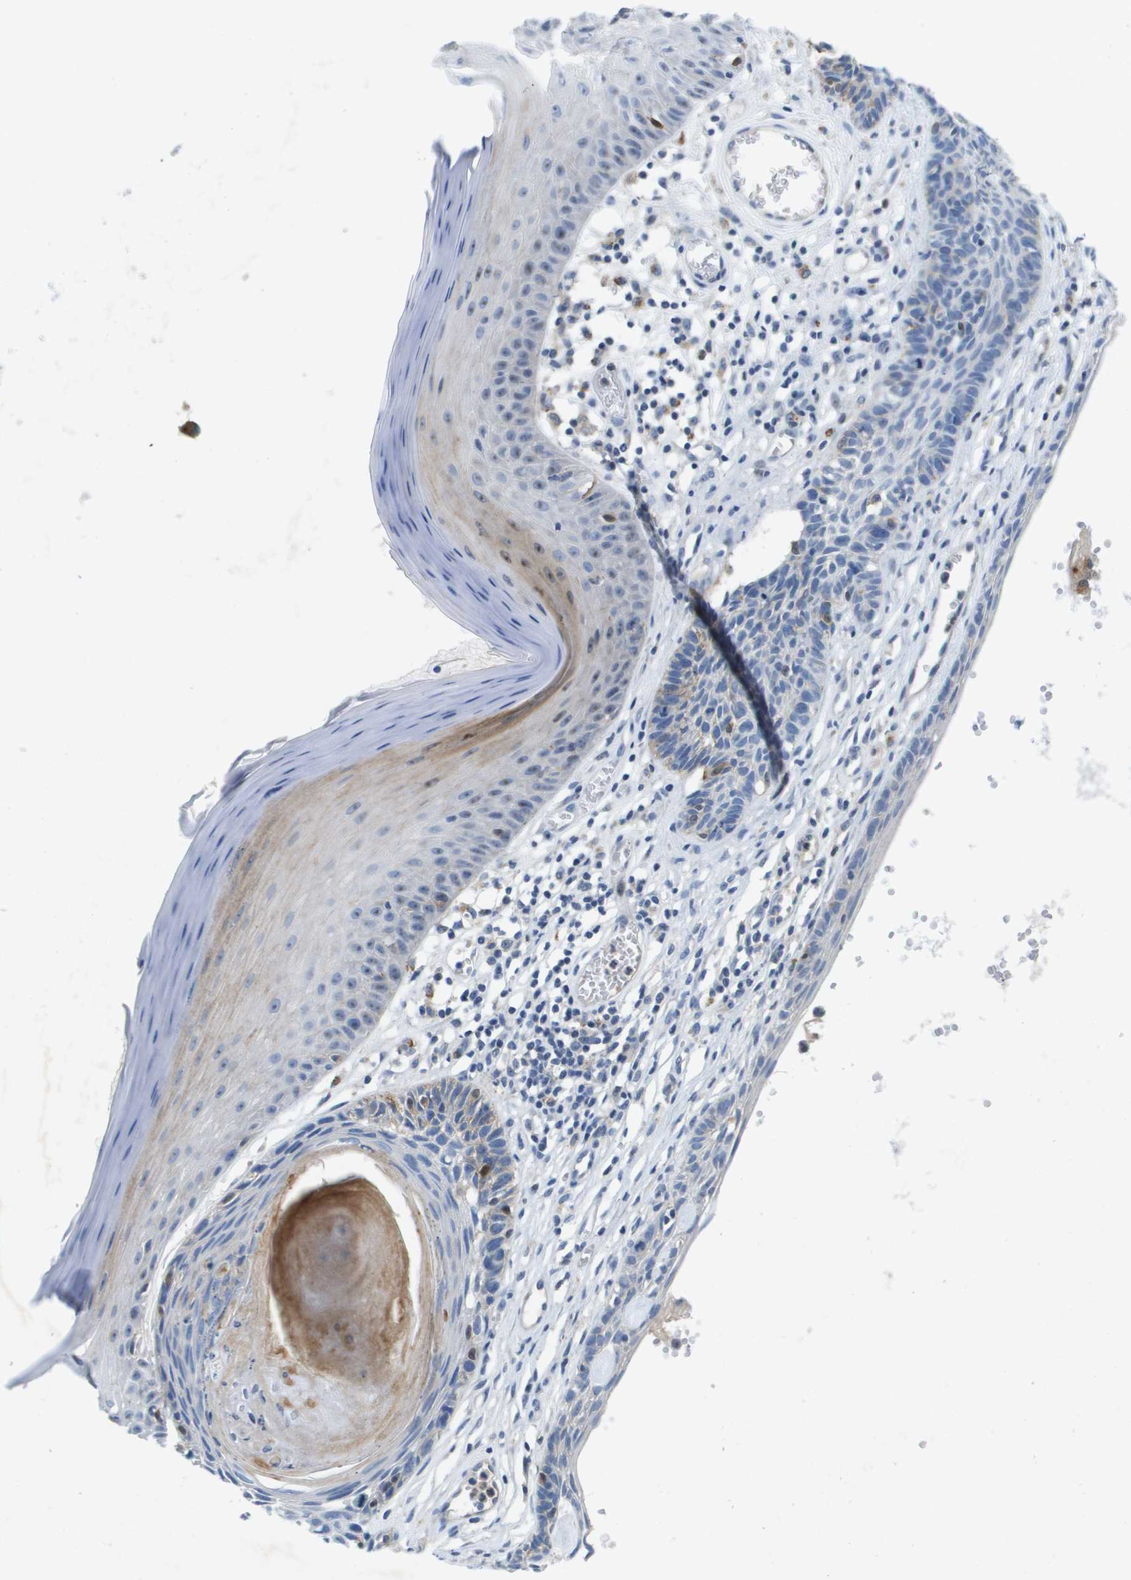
{"staining": {"intensity": "negative", "quantity": "none", "location": "none"}, "tissue": "skin cancer", "cell_type": "Tumor cells", "image_type": "cancer", "snomed": [{"axis": "morphology", "description": "Basal cell carcinoma"}, {"axis": "topography", "description": "Skin"}], "caption": "Immunohistochemistry (IHC) histopathology image of neoplastic tissue: skin cancer (basal cell carcinoma) stained with DAB demonstrates no significant protein expression in tumor cells. The staining is performed using DAB brown chromogen with nuclei counter-stained in using hematoxylin.", "gene": "LIPG", "patient": {"sex": "male", "age": 67}}